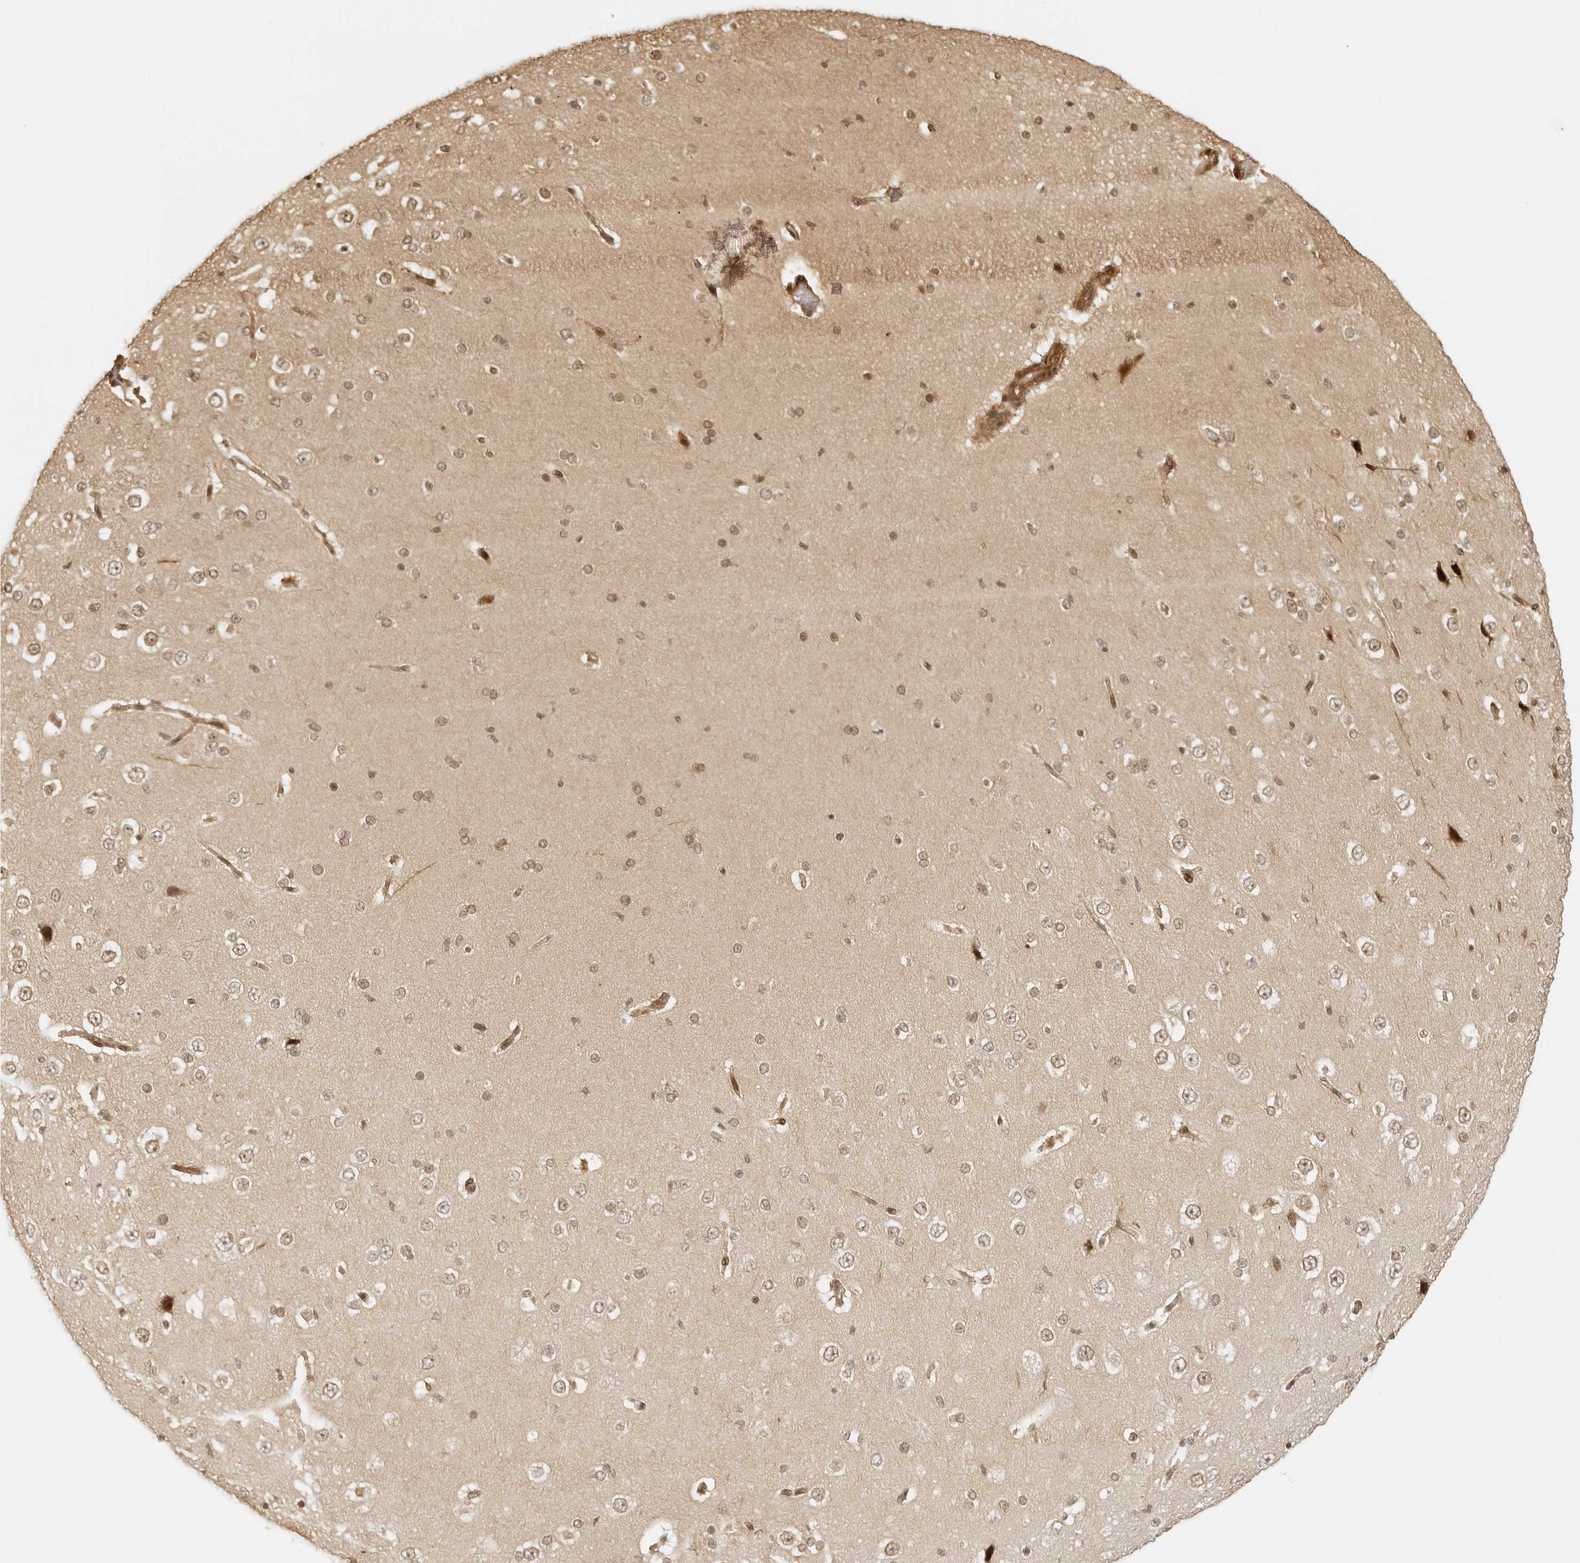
{"staining": {"intensity": "moderate", "quantity": ">75%", "location": "cytoplasmic/membranous,nuclear"}, "tissue": "cerebral cortex", "cell_type": "Endothelial cells", "image_type": "normal", "snomed": [{"axis": "morphology", "description": "Normal tissue, NOS"}, {"axis": "morphology", "description": "Developmental malformation"}, {"axis": "topography", "description": "Cerebral cortex"}], "caption": "This is a micrograph of immunohistochemistry staining of benign cerebral cortex, which shows moderate expression in the cytoplasmic/membranous,nuclear of endothelial cells.", "gene": "ZNF407", "patient": {"sex": "female", "age": 30}}